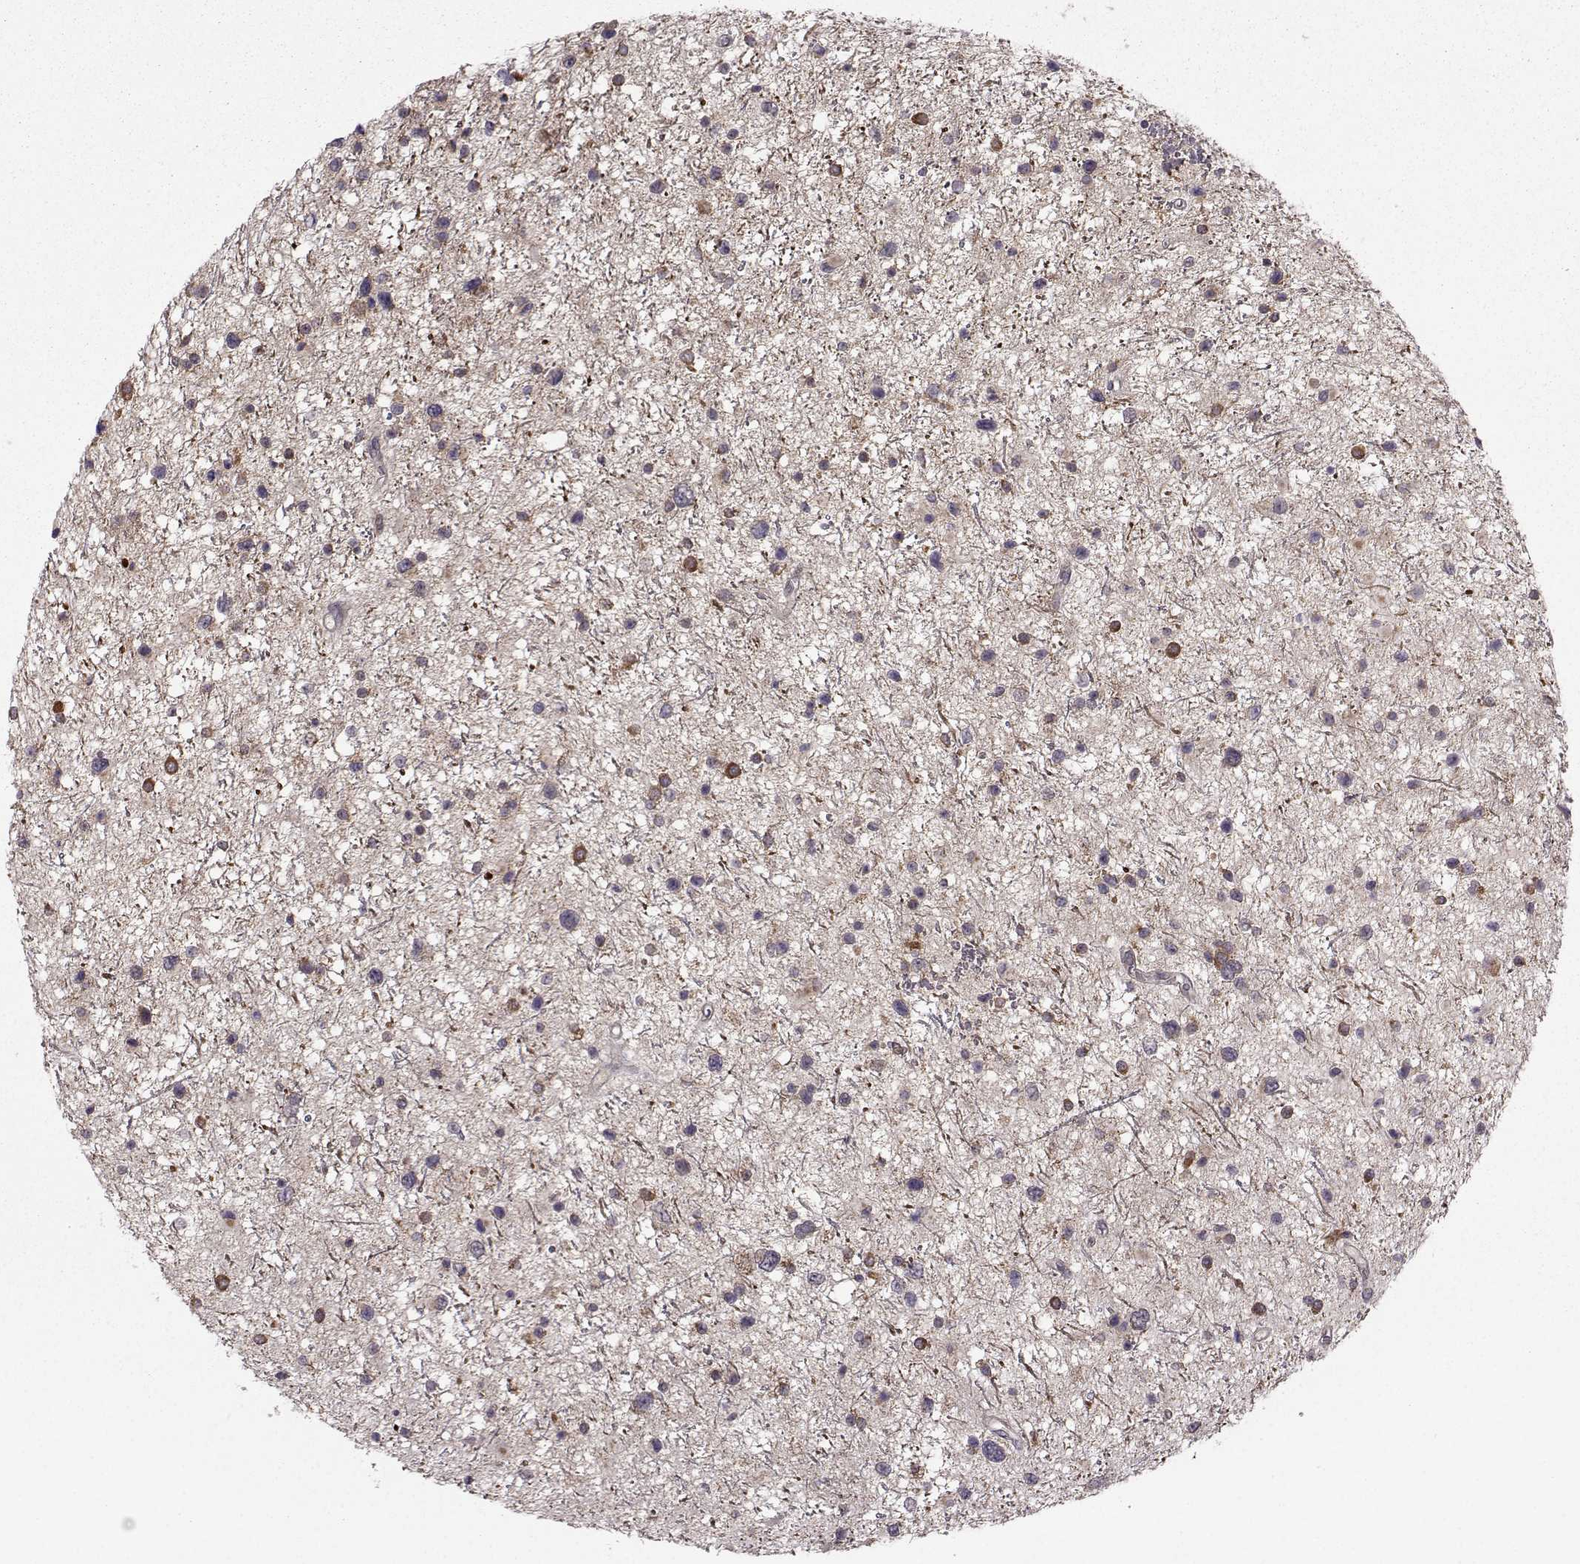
{"staining": {"intensity": "negative", "quantity": "none", "location": "none"}, "tissue": "glioma", "cell_type": "Tumor cells", "image_type": "cancer", "snomed": [{"axis": "morphology", "description": "Glioma, malignant, Low grade"}, {"axis": "topography", "description": "Brain"}], "caption": "Immunohistochemistry photomicrograph of malignant low-grade glioma stained for a protein (brown), which reveals no positivity in tumor cells.", "gene": "NECAB3", "patient": {"sex": "female", "age": 32}}